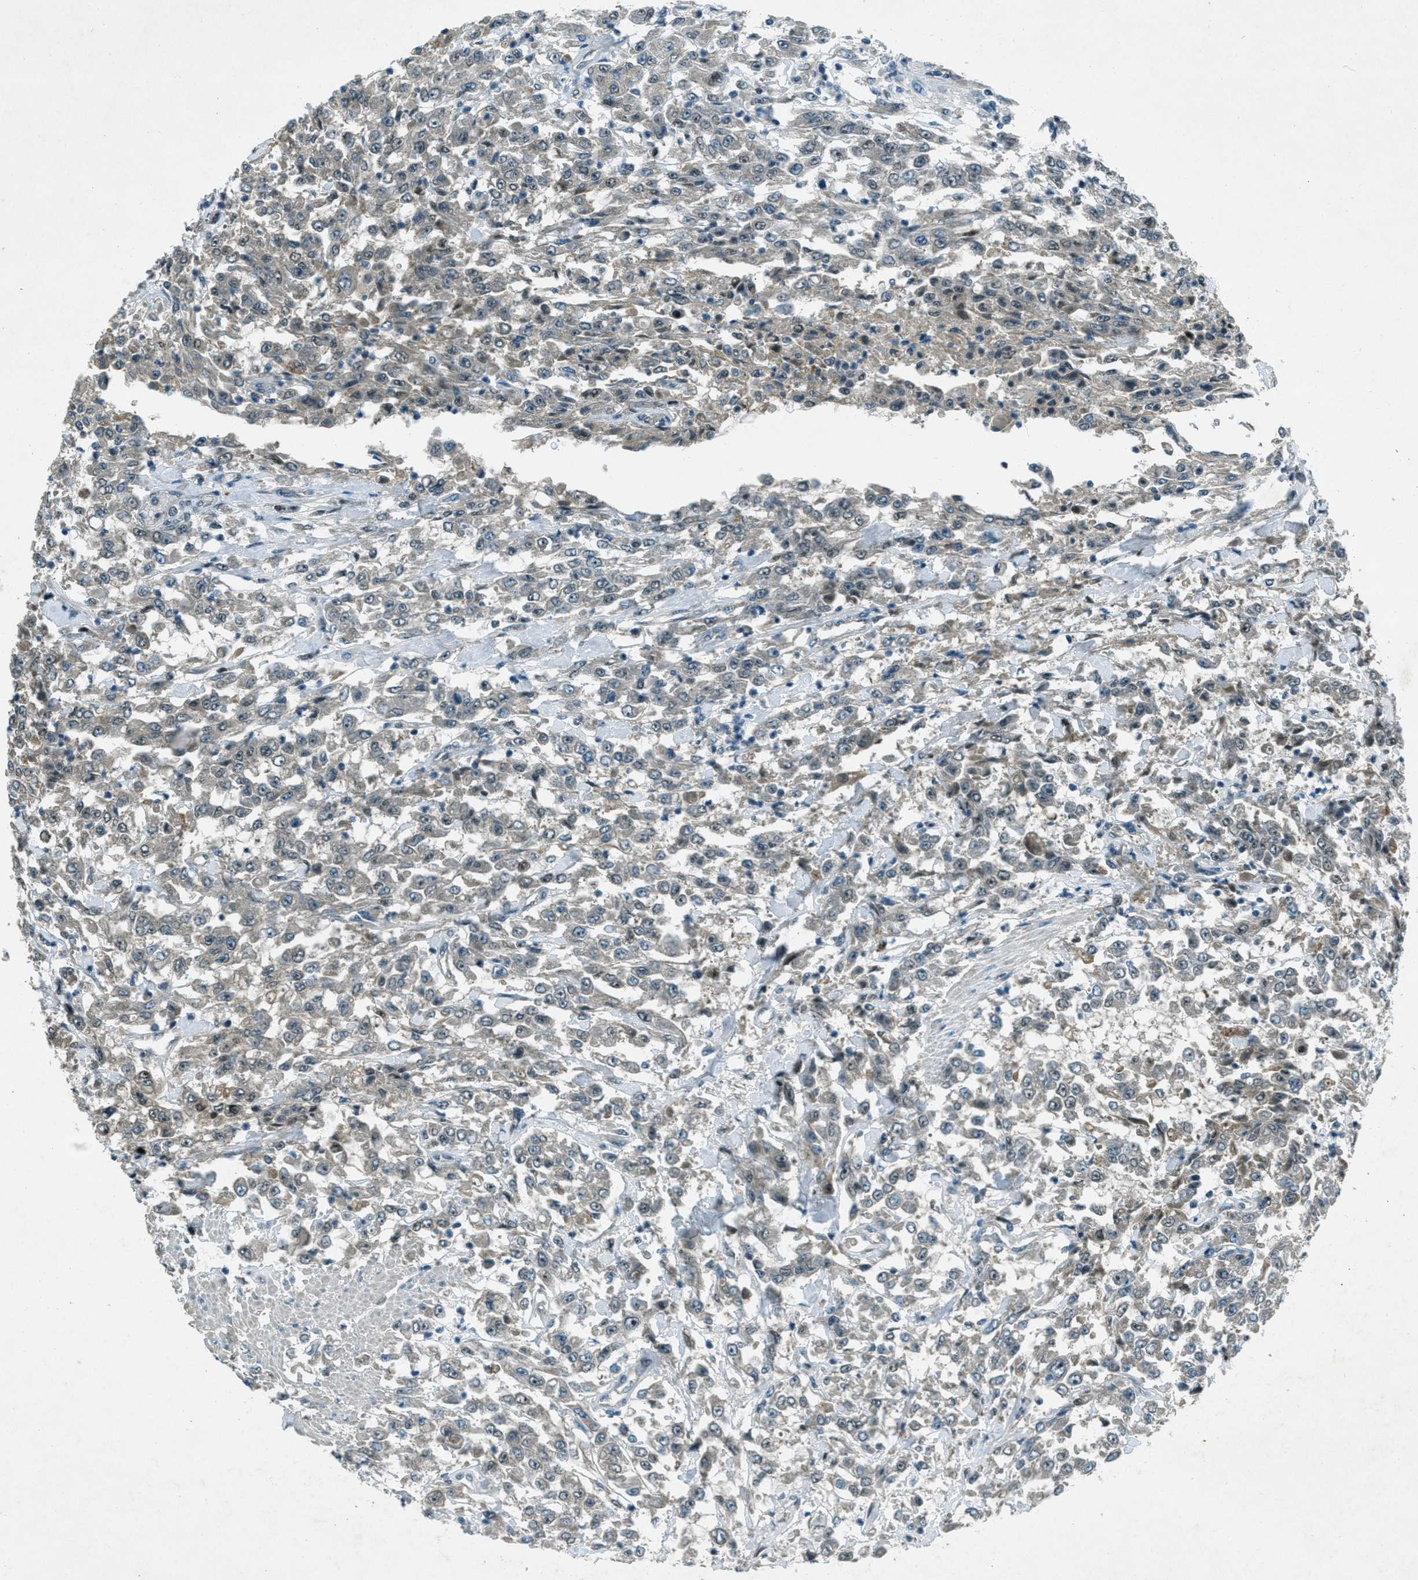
{"staining": {"intensity": "negative", "quantity": "none", "location": "none"}, "tissue": "urothelial cancer", "cell_type": "Tumor cells", "image_type": "cancer", "snomed": [{"axis": "morphology", "description": "Urothelial carcinoma, High grade"}, {"axis": "topography", "description": "Urinary bladder"}], "caption": "High-grade urothelial carcinoma was stained to show a protein in brown. There is no significant positivity in tumor cells.", "gene": "STK11", "patient": {"sex": "male", "age": 46}}